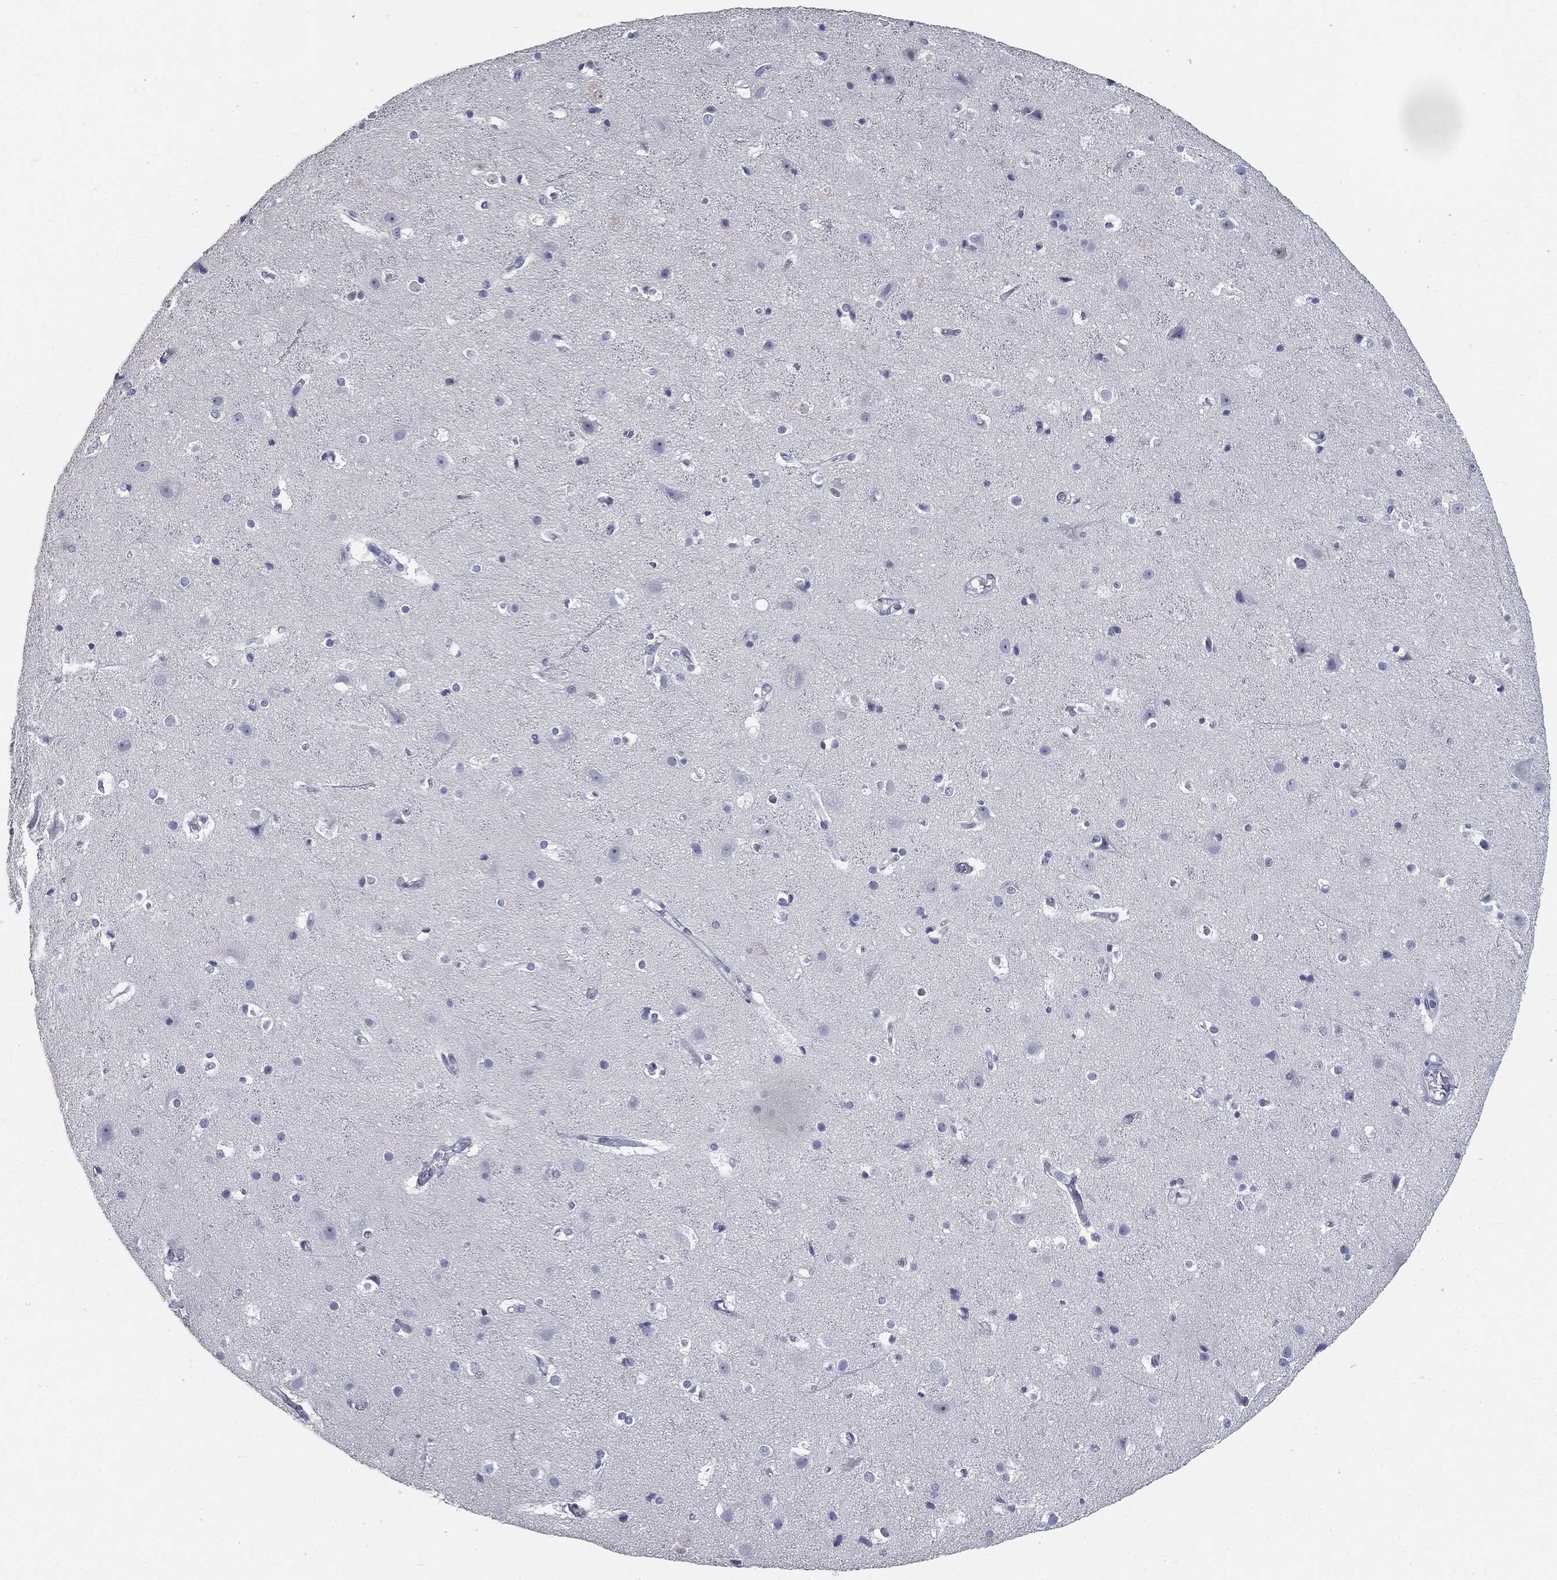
{"staining": {"intensity": "negative", "quantity": "none", "location": "none"}, "tissue": "cerebral cortex", "cell_type": "Endothelial cells", "image_type": "normal", "snomed": [{"axis": "morphology", "description": "Normal tissue, NOS"}, {"axis": "topography", "description": "Cerebral cortex"}], "caption": "Human cerebral cortex stained for a protein using immunohistochemistry reveals no expression in endothelial cells.", "gene": "CUZD1", "patient": {"sex": "female", "age": 52}}